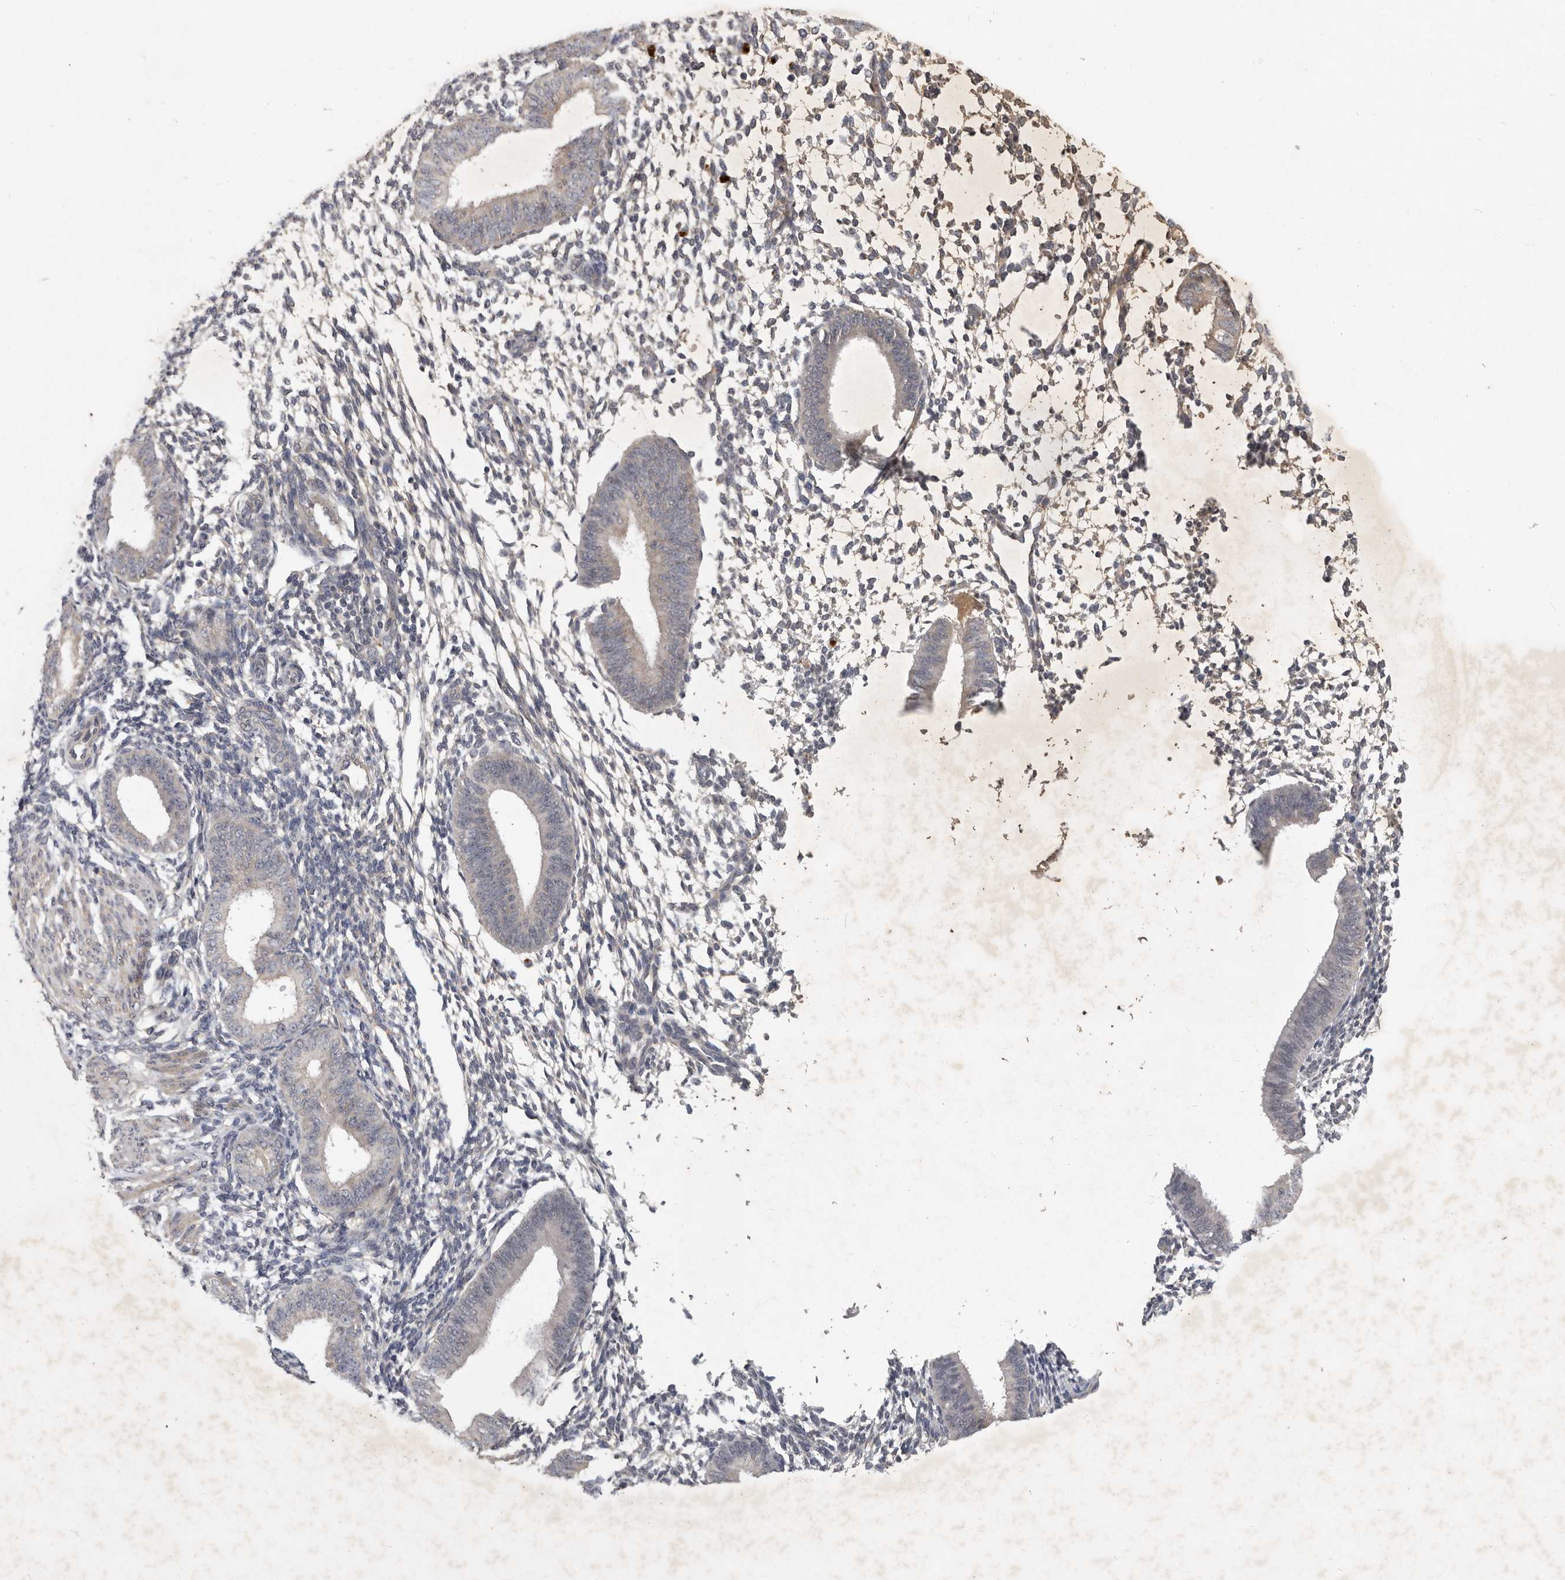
{"staining": {"intensity": "moderate", "quantity": "<25%", "location": "cytoplasmic/membranous"}, "tissue": "endometrium", "cell_type": "Cells in endometrial stroma", "image_type": "normal", "snomed": [{"axis": "morphology", "description": "Normal tissue, NOS"}, {"axis": "topography", "description": "Uterus"}, {"axis": "topography", "description": "Endometrium"}], "caption": "Protein staining exhibits moderate cytoplasmic/membranous staining in about <25% of cells in endometrial stroma in benign endometrium.", "gene": "DNAJC28", "patient": {"sex": "female", "age": 48}}